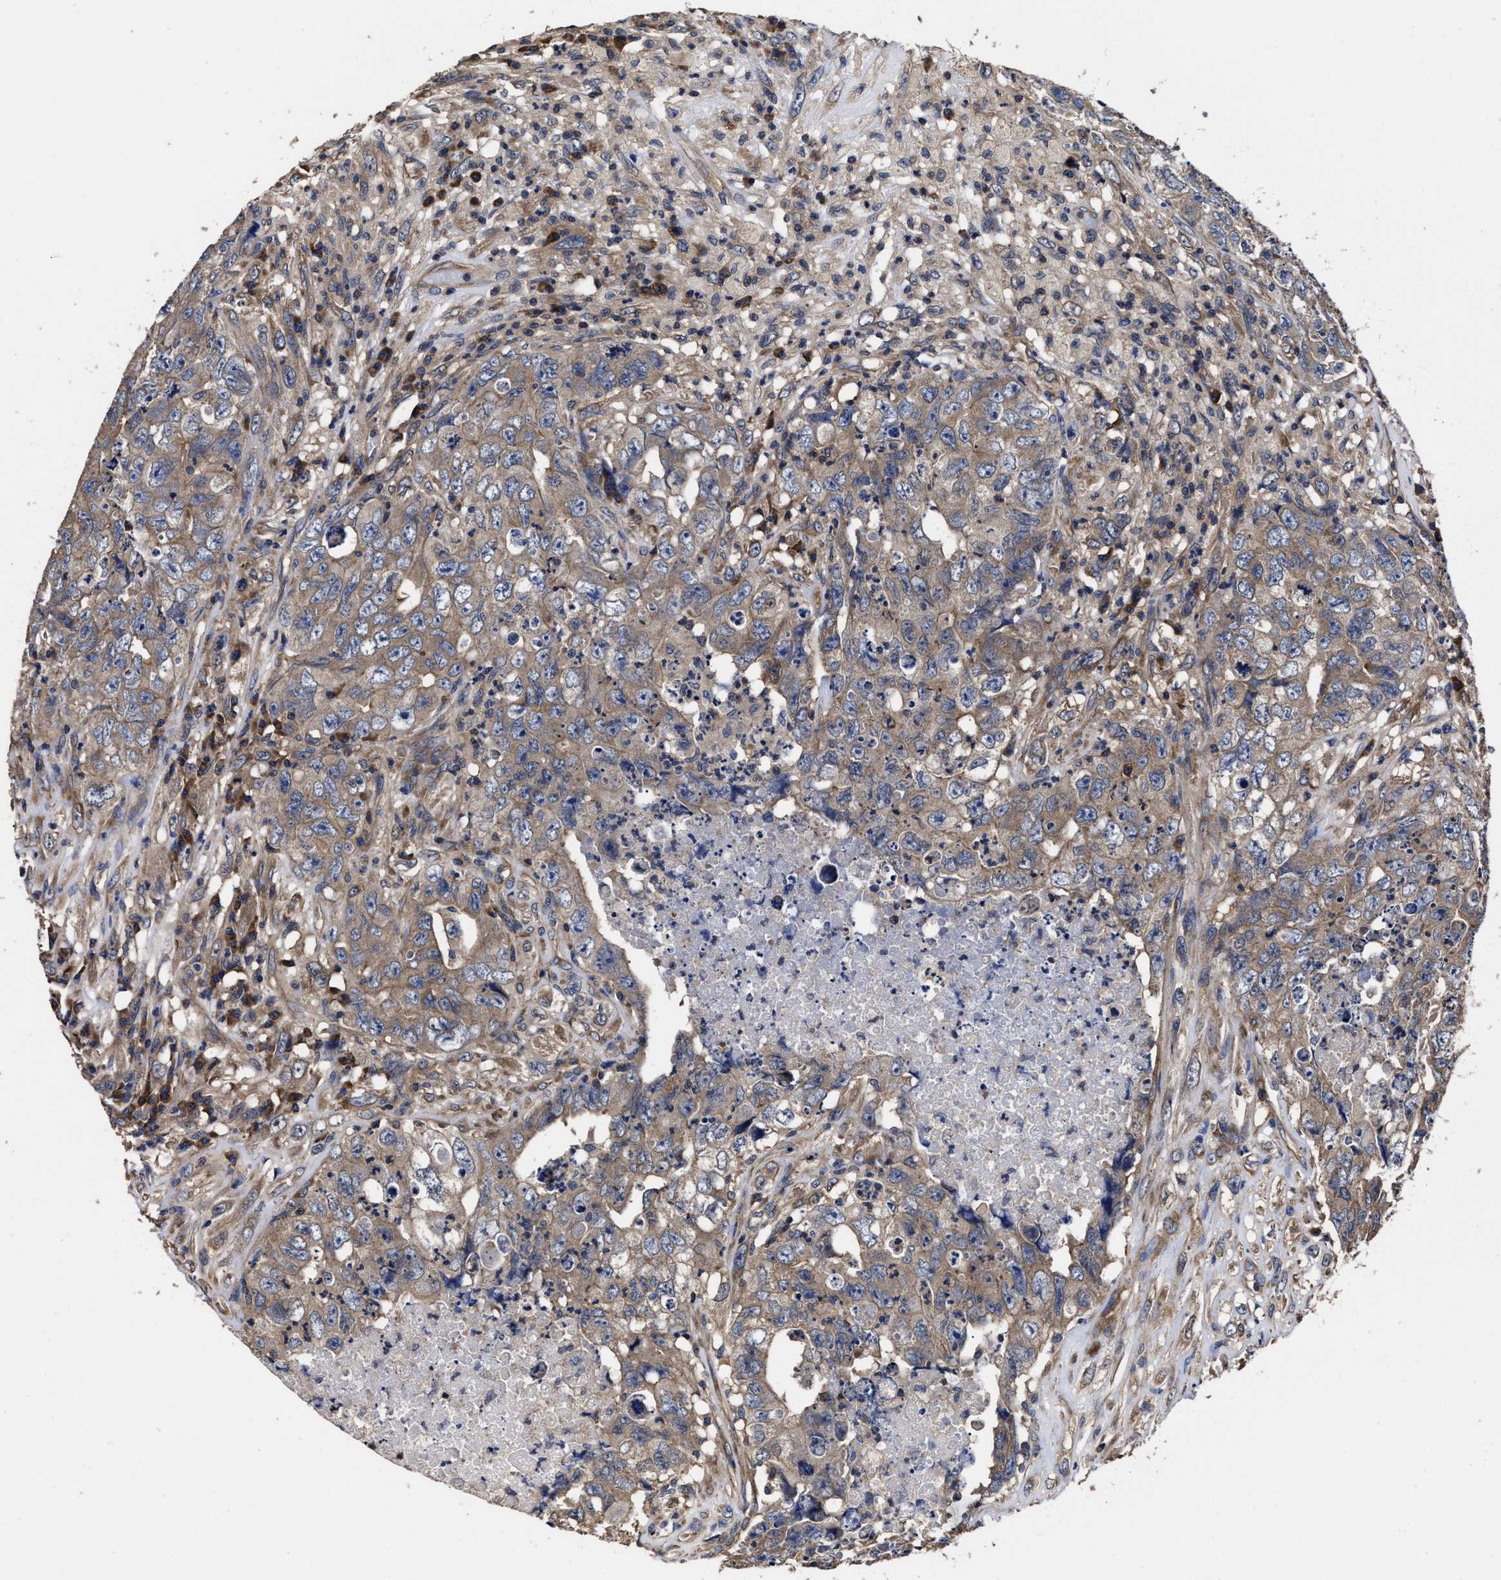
{"staining": {"intensity": "moderate", "quantity": ">75%", "location": "cytoplasmic/membranous"}, "tissue": "testis cancer", "cell_type": "Tumor cells", "image_type": "cancer", "snomed": [{"axis": "morphology", "description": "Carcinoma, Embryonal, NOS"}, {"axis": "topography", "description": "Testis"}], "caption": "A micrograph showing moderate cytoplasmic/membranous staining in about >75% of tumor cells in testis cancer, as visualized by brown immunohistochemical staining.", "gene": "AVEN", "patient": {"sex": "male", "age": 32}}